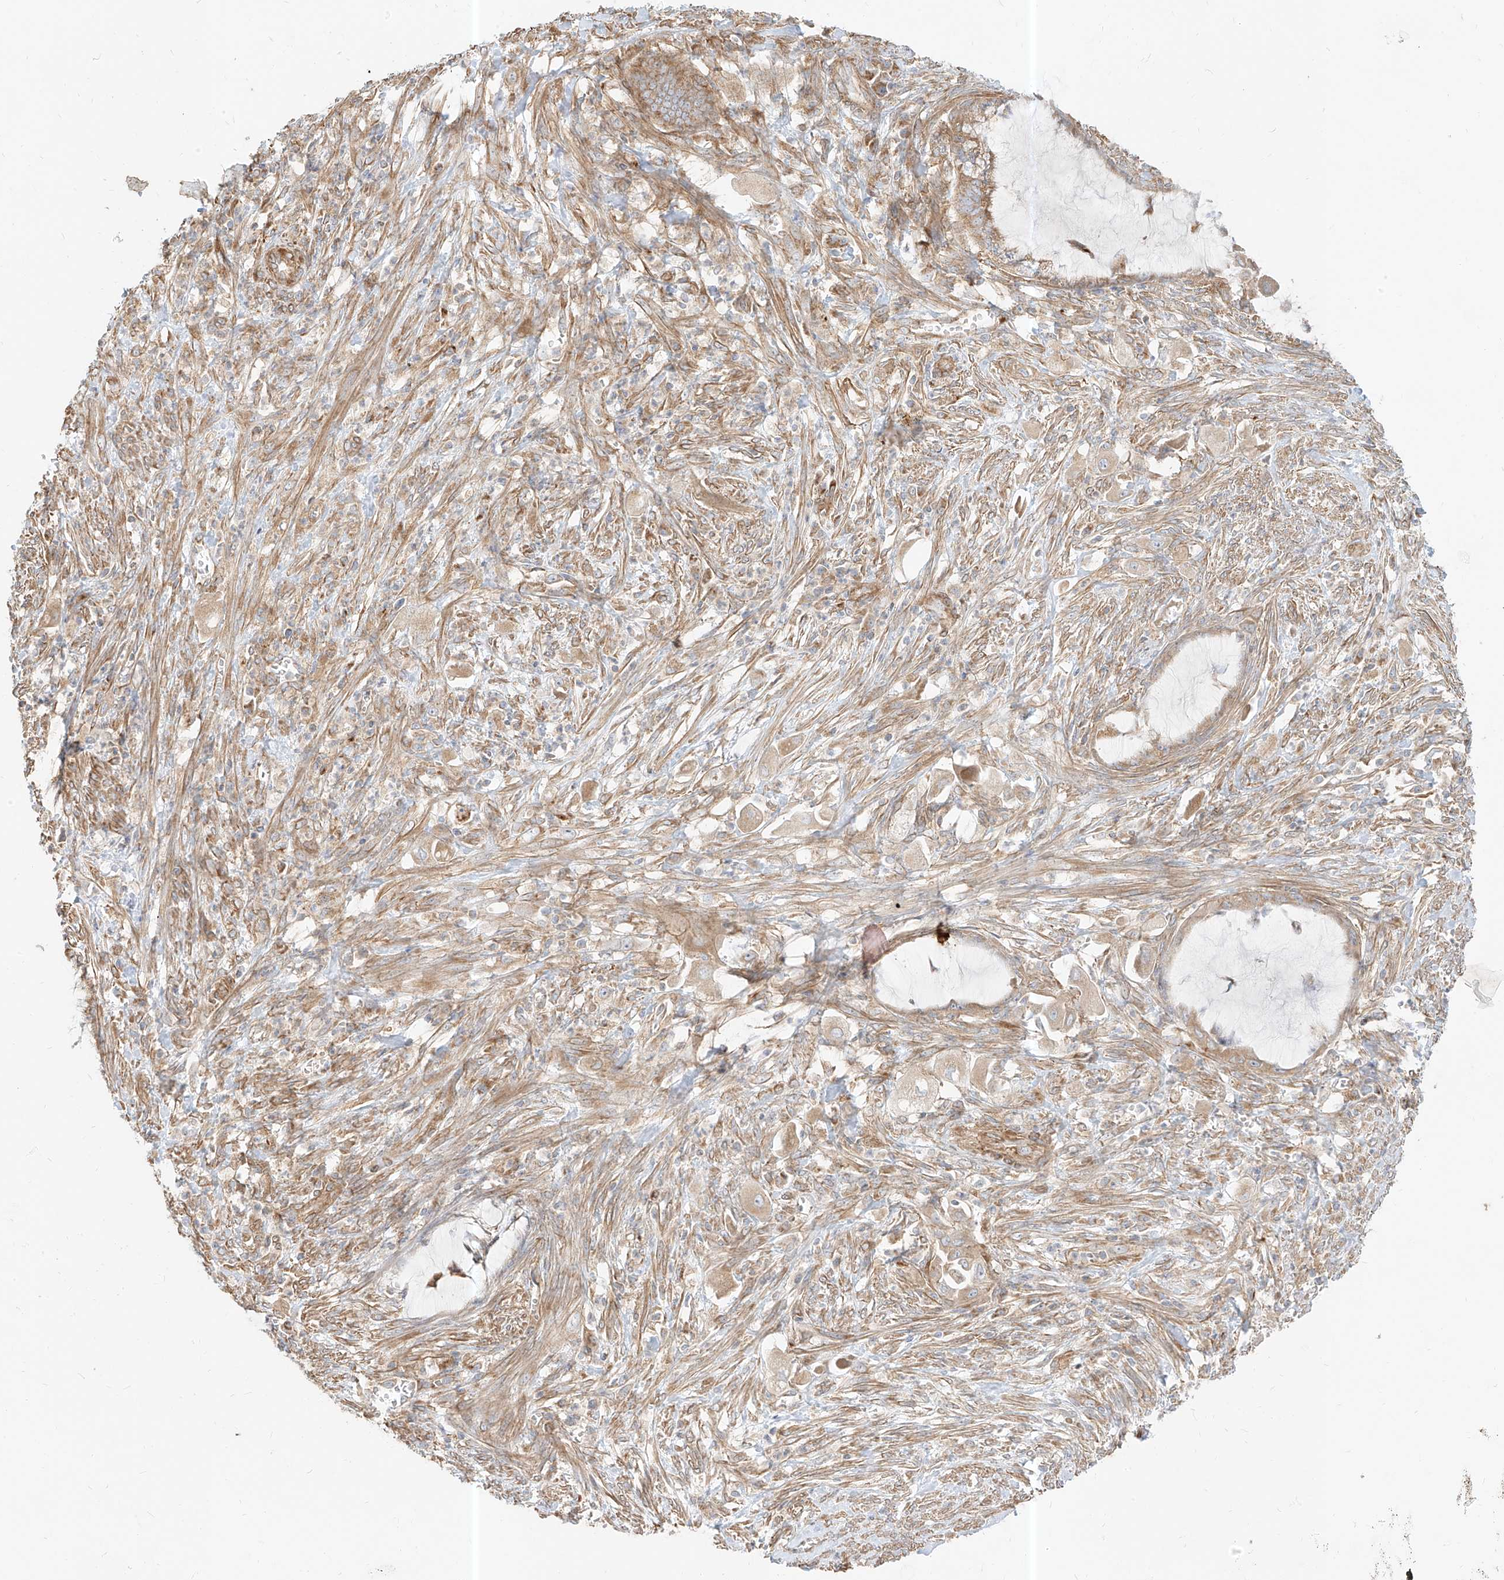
{"staining": {"intensity": "weak", "quantity": ">75%", "location": "cytoplasmic/membranous"}, "tissue": "endometrial cancer", "cell_type": "Tumor cells", "image_type": "cancer", "snomed": [{"axis": "morphology", "description": "Adenocarcinoma, NOS"}, {"axis": "topography", "description": "Endometrium"}], "caption": "Immunohistochemical staining of human endometrial cancer reveals low levels of weak cytoplasmic/membranous expression in about >75% of tumor cells.", "gene": "PLCL1", "patient": {"sex": "female", "age": 86}}